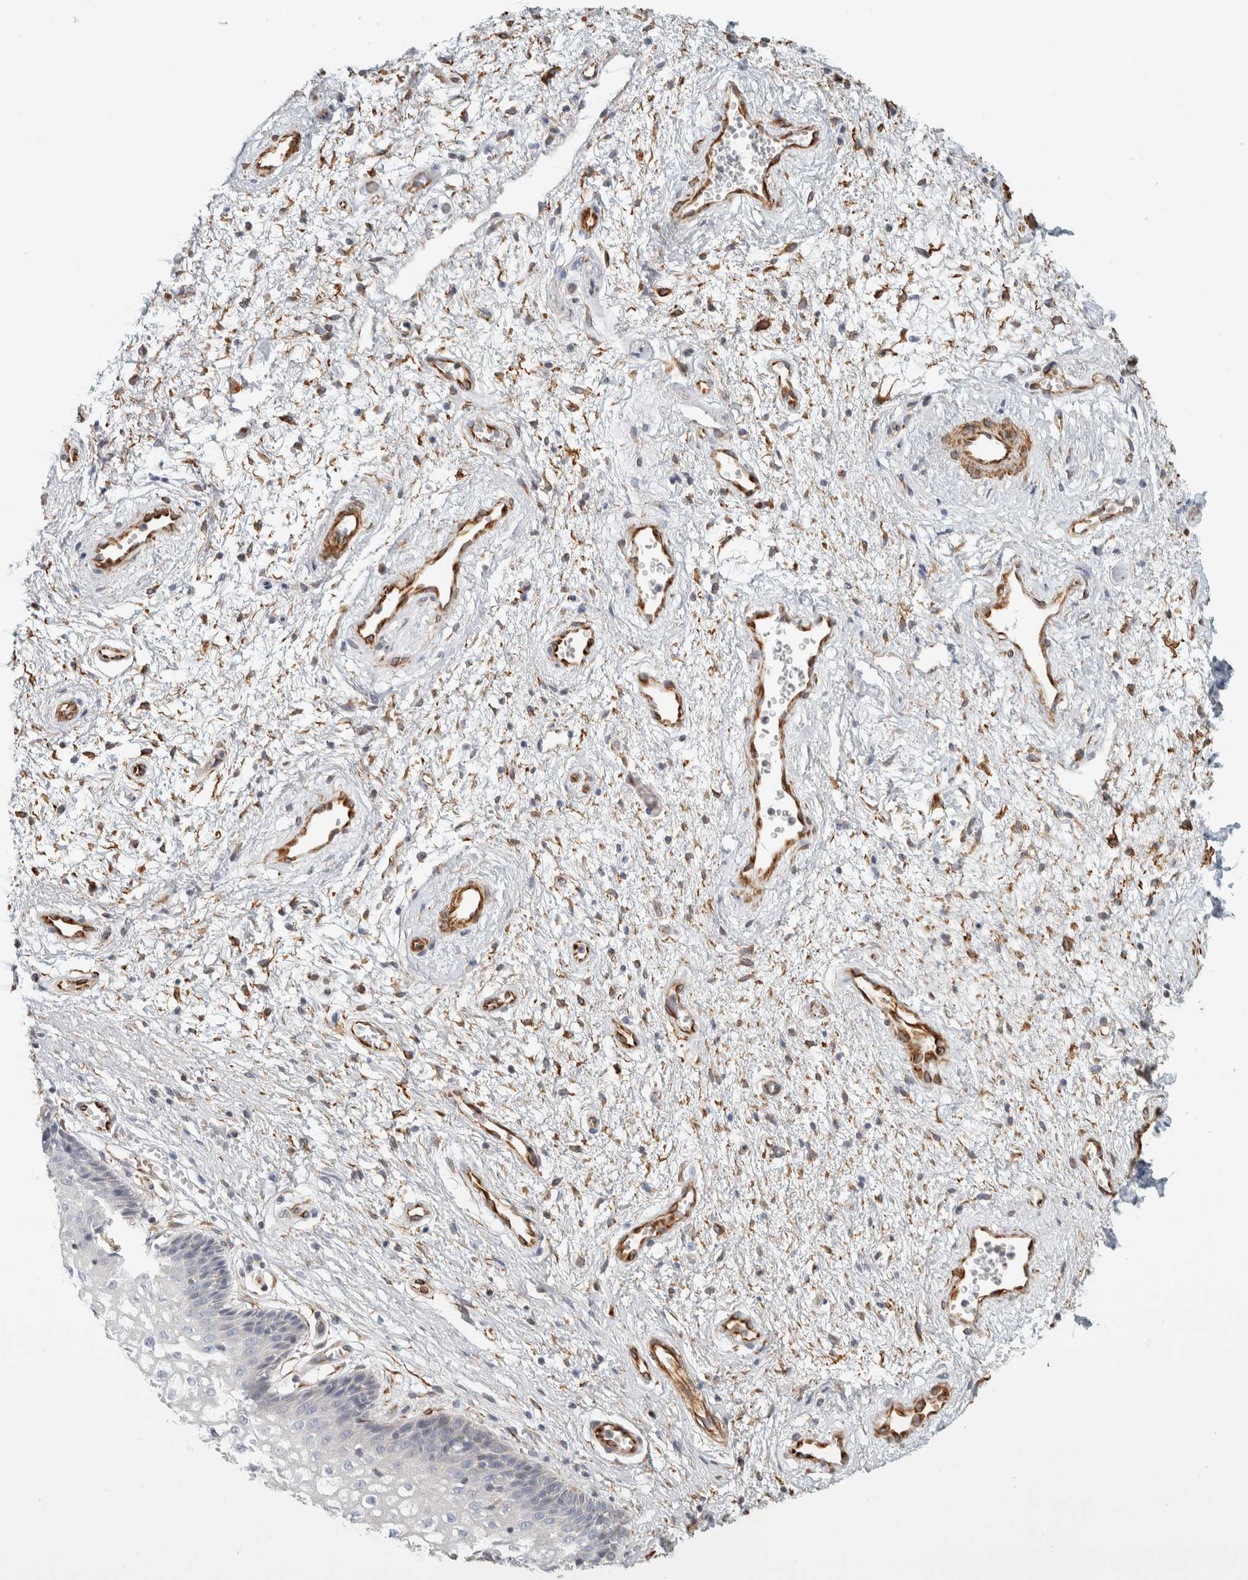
{"staining": {"intensity": "negative", "quantity": "none", "location": "none"}, "tissue": "vagina", "cell_type": "Squamous epithelial cells", "image_type": "normal", "snomed": [{"axis": "morphology", "description": "Normal tissue, NOS"}, {"axis": "topography", "description": "Vagina"}], "caption": "DAB (3,3'-diaminobenzidine) immunohistochemical staining of benign human vagina reveals no significant staining in squamous epithelial cells. (DAB immunohistochemistry with hematoxylin counter stain).", "gene": "CDR2", "patient": {"sex": "female", "age": 34}}